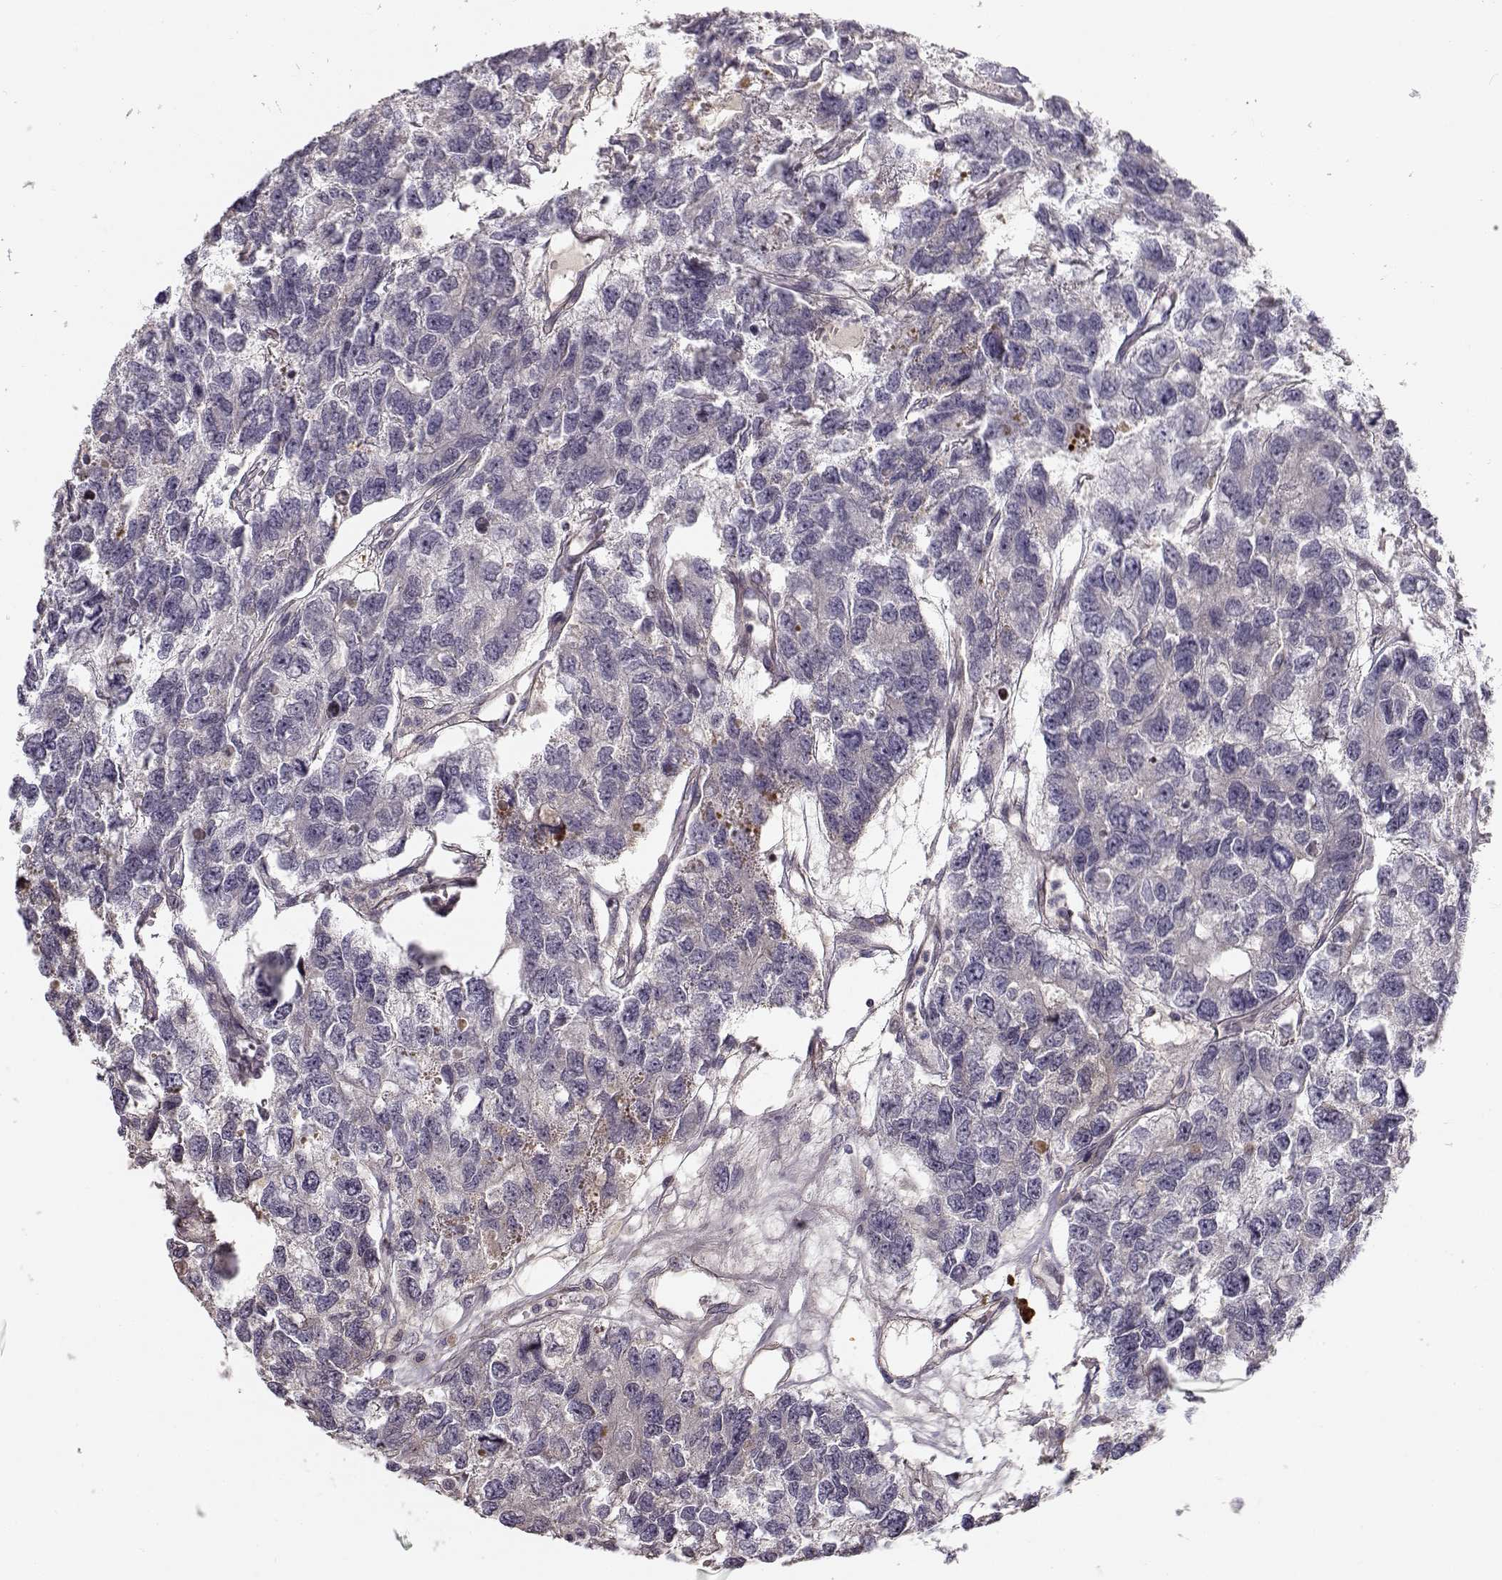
{"staining": {"intensity": "negative", "quantity": "none", "location": "none"}, "tissue": "testis cancer", "cell_type": "Tumor cells", "image_type": "cancer", "snomed": [{"axis": "morphology", "description": "Seminoma, NOS"}, {"axis": "topography", "description": "Testis"}], "caption": "Tumor cells are negative for protein expression in human testis cancer (seminoma).", "gene": "RGS9BP", "patient": {"sex": "male", "age": 52}}